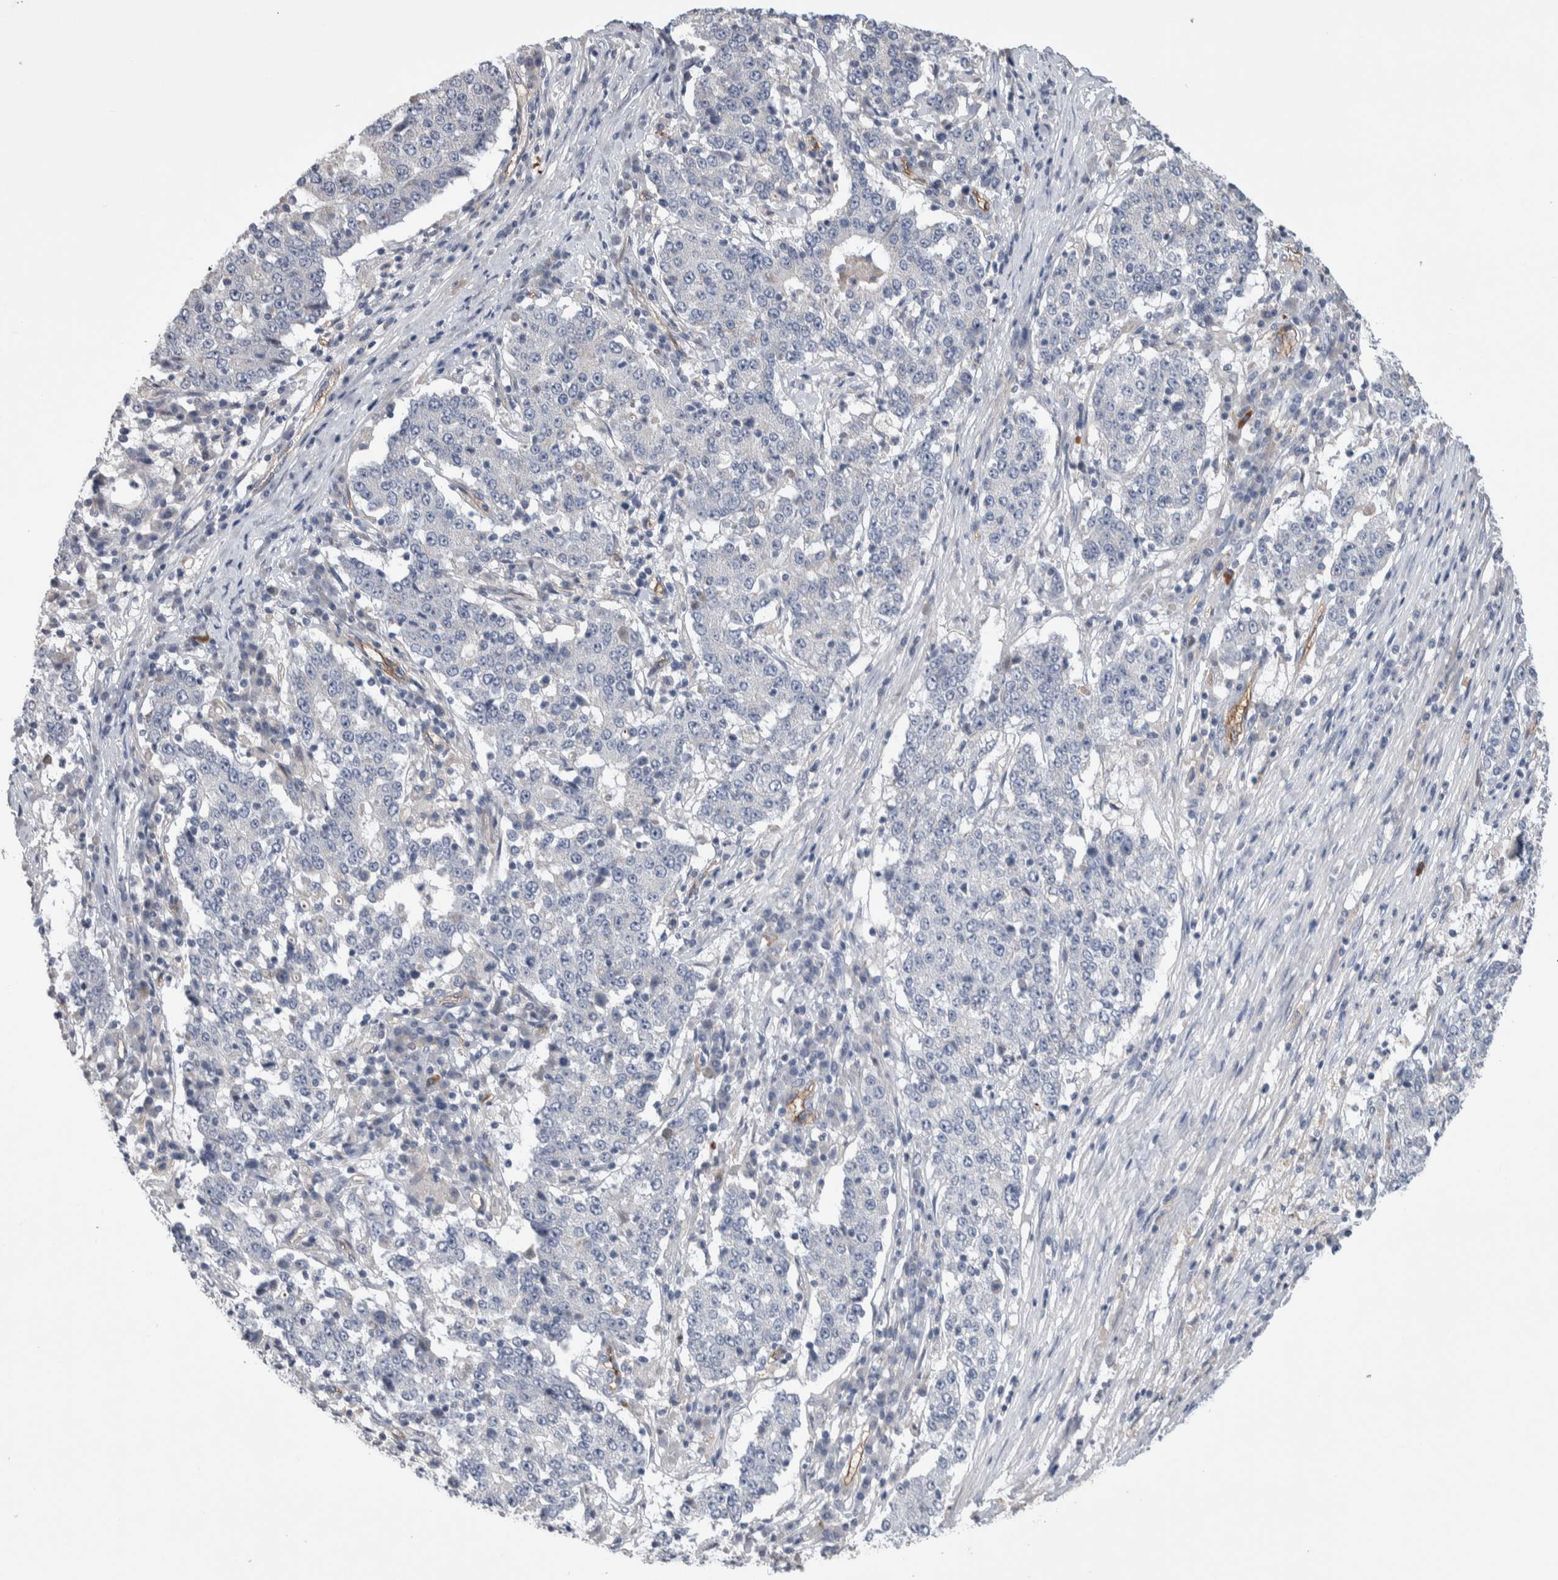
{"staining": {"intensity": "negative", "quantity": "none", "location": "none"}, "tissue": "stomach cancer", "cell_type": "Tumor cells", "image_type": "cancer", "snomed": [{"axis": "morphology", "description": "Adenocarcinoma, NOS"}, {"axis": "topography", "description": "Stomach"}], "caption": "DAB (3,3'-diaminobenzidine) immunohistochemical staining of stomach cancer reveals no significant expression in tumor cells. (Stains: DAB (3,3'-diaminobenzidine) immunohistochemistry (IHC) with hematoxylin counter stain, Microscopy: brightfield microscopy at high magnification).", "gene": "CEP131", "patient": {"sex": "male", "age": 59}}